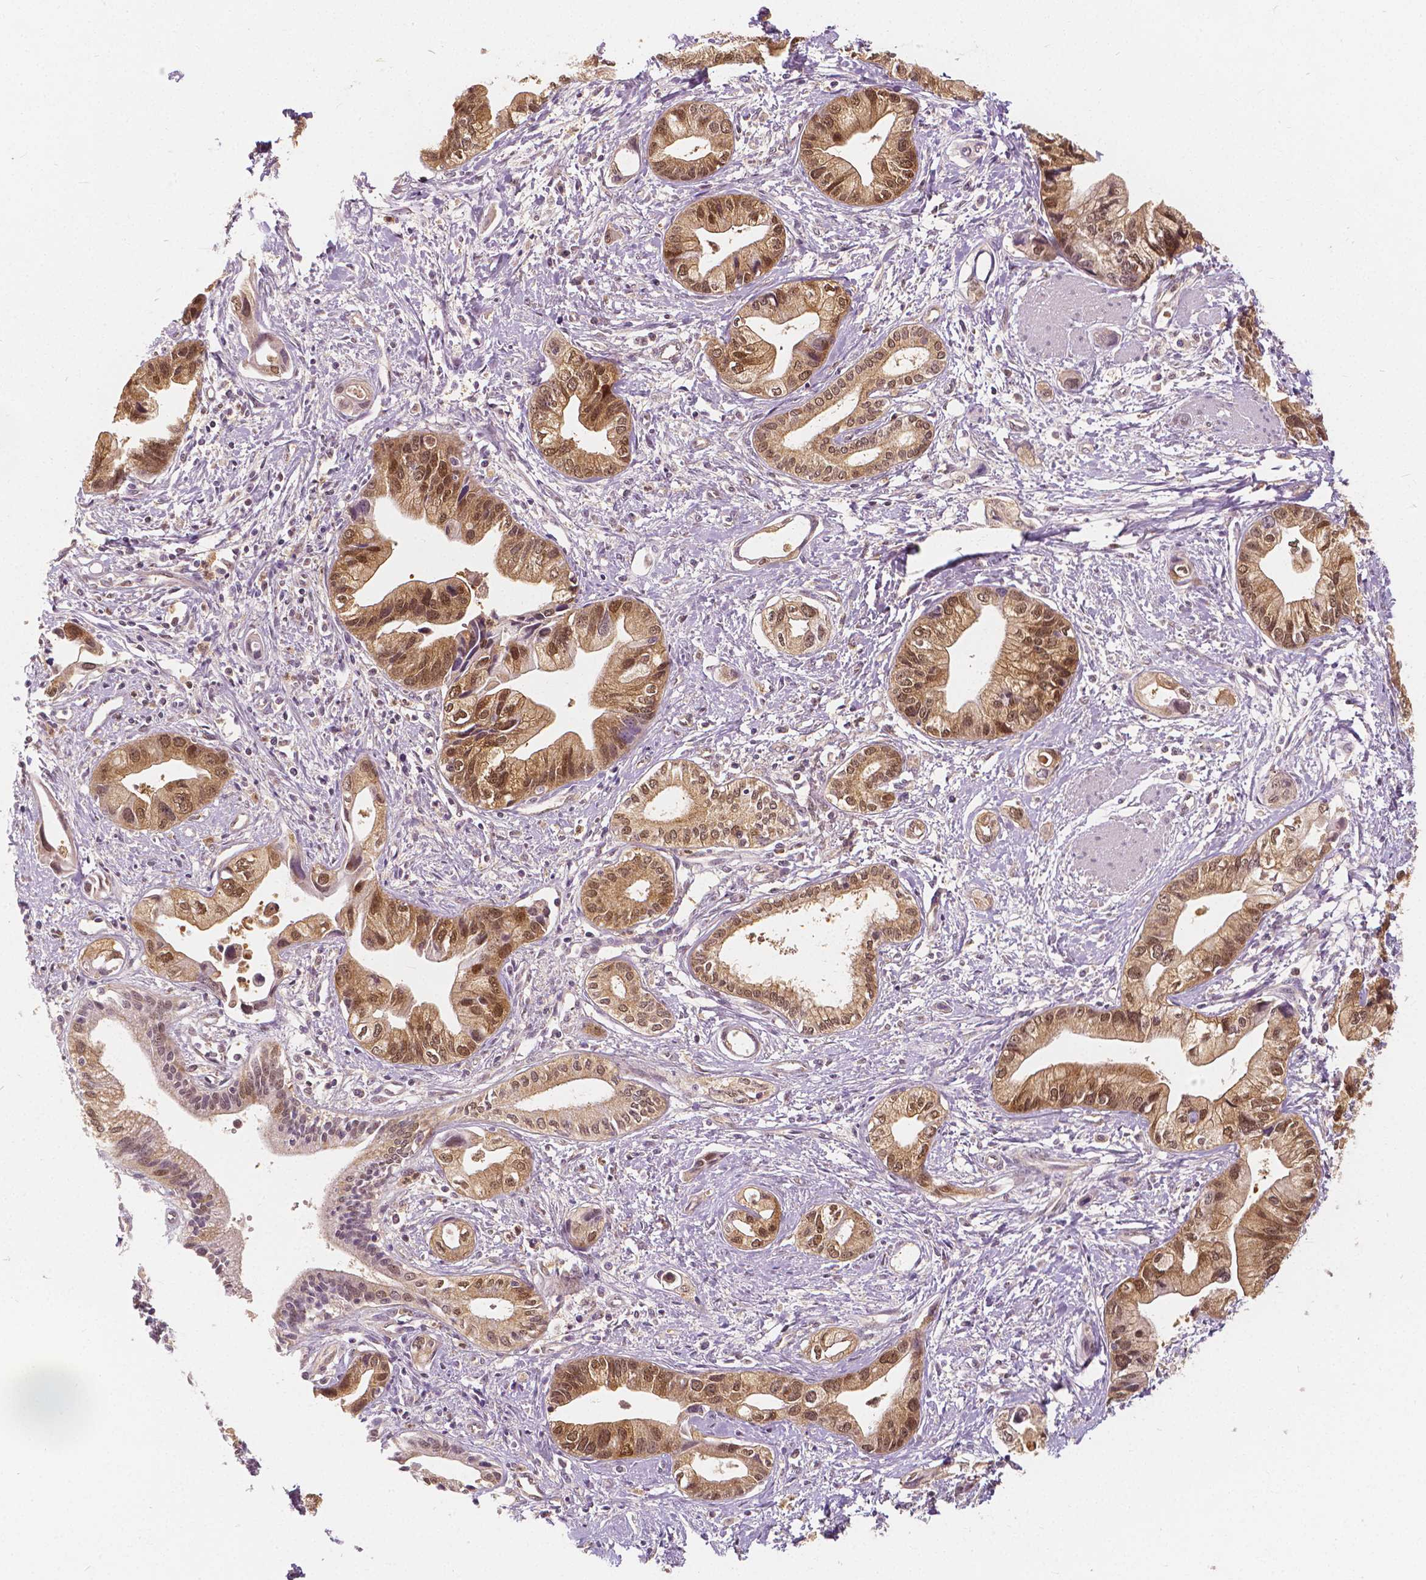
{"staining": {"intensity": "moderate", "quantity": ">75%", "location": "cytoplasmic/membranous,nuclear"}, "tissue": "pancreatic cancer", "cell_type": "Tumor cells", "image_type": "cancer", "snomed": [{"axis": "morphology", "description": "Adenocarcinoma, NOS"}, {"axis": "topography", "description": "Pancreas"}], "caption": "IHC (DAB) staining of pancreatic cancer displays moderate cytoplasmic/membranous and nuclear protein positivity in about >75% of tumor cells.", "gene": "NAPRT", "patient": {"sex": "female", "age": 61}}